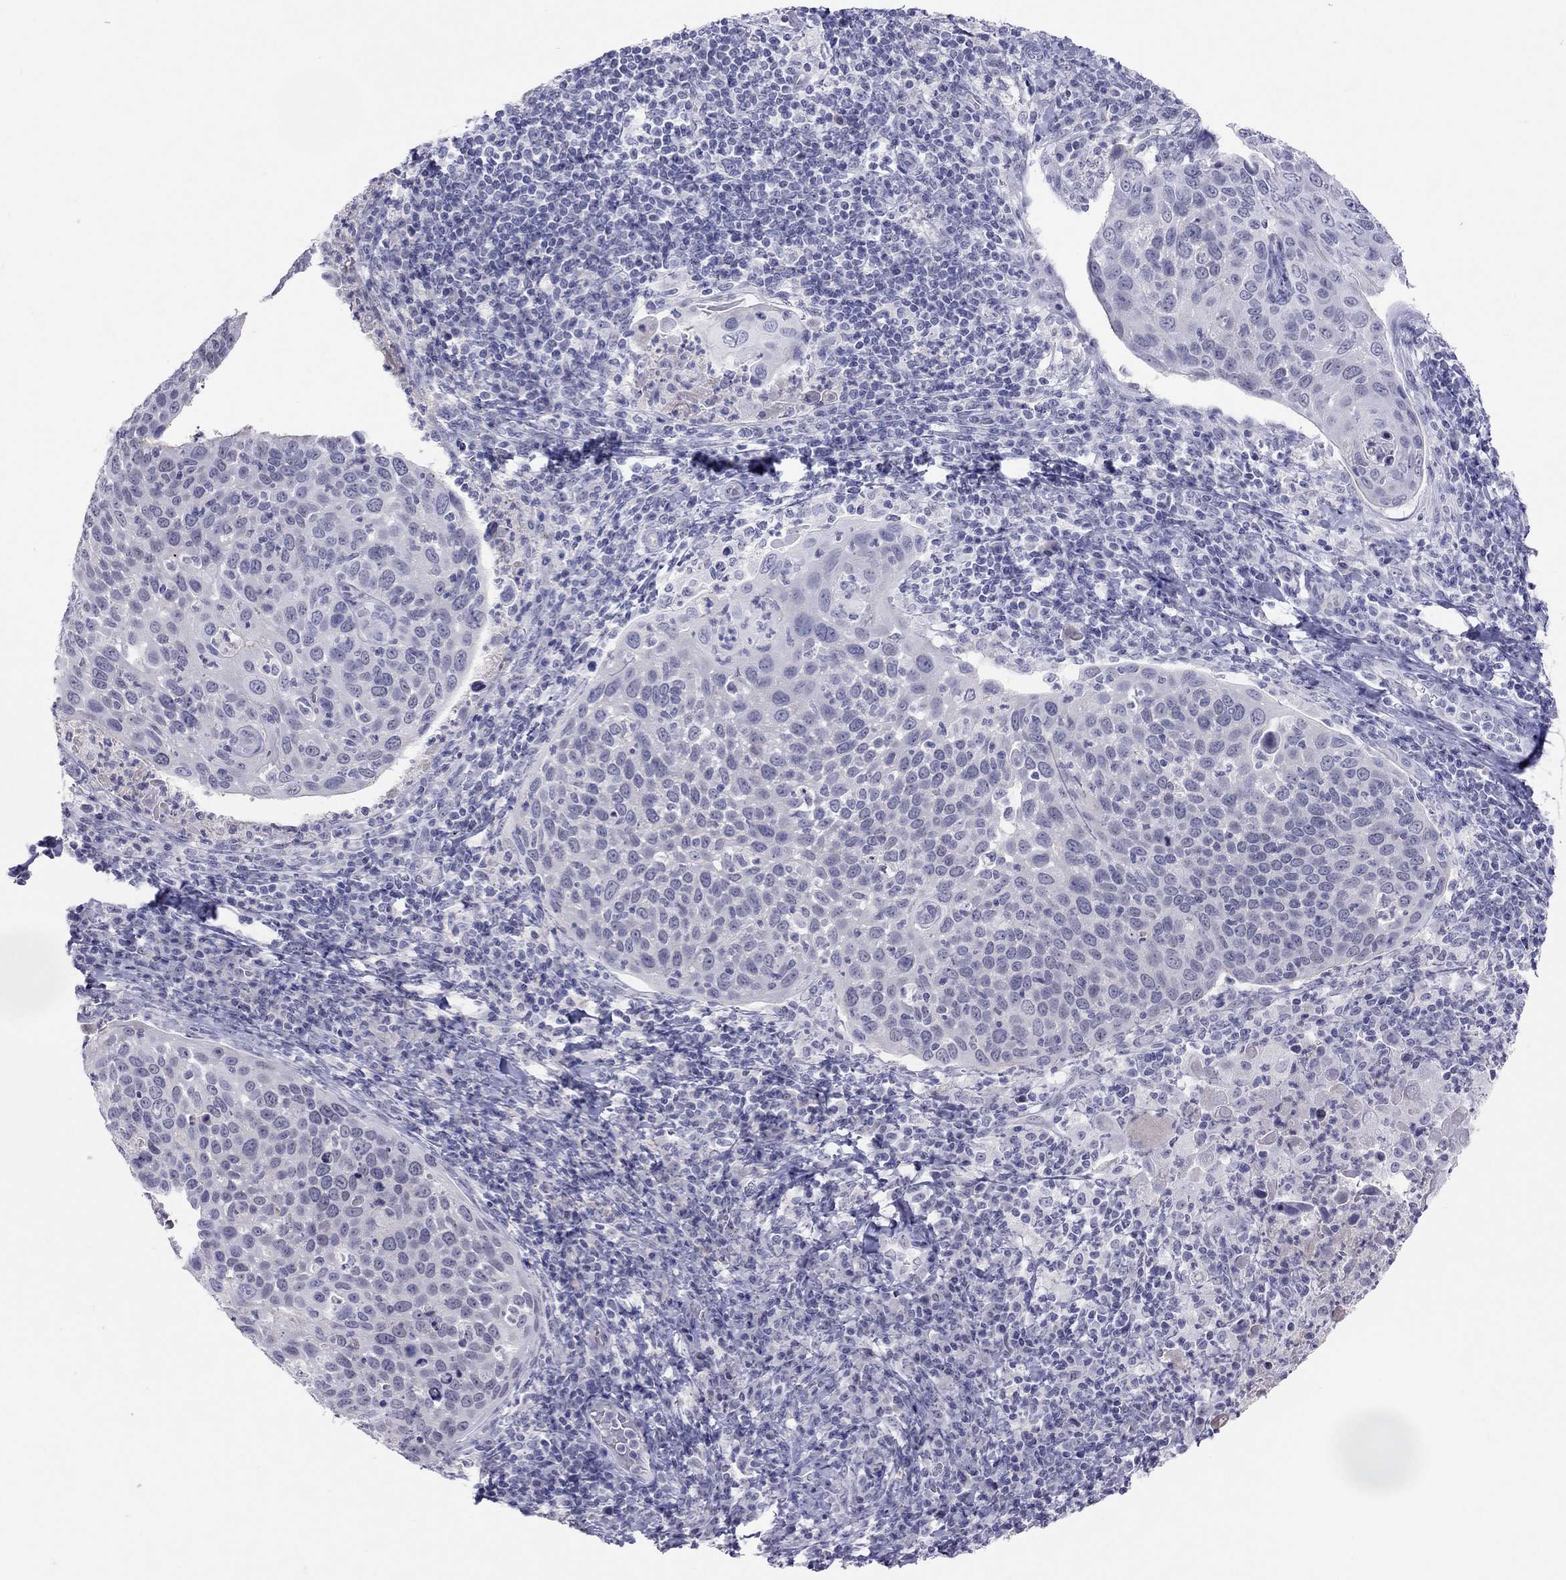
{"staining": {"intensity": "negative", "quantity": "none", "location": "none"}, "tissue": "cervical cancer", "cell_type": "Tumor cells", "image_type": "cancer", "snomed": [{"axis": "morphology", "description": "Squamous cell carcinoma, NOS"}, {"axis": "topography", "description": "Cervix"}], "caption": "Immunohistochemistry of human cervical cancer (squamous cell carcinoma) shows no expression in tumor cells. Brightfield microscopy of immunohistochemistry (IHC) stained with DAB (brown) and hematoxylin (blue), captured at high magnification.", "gene": "JHY", "patient": {"sex": "female", "age": 54}}